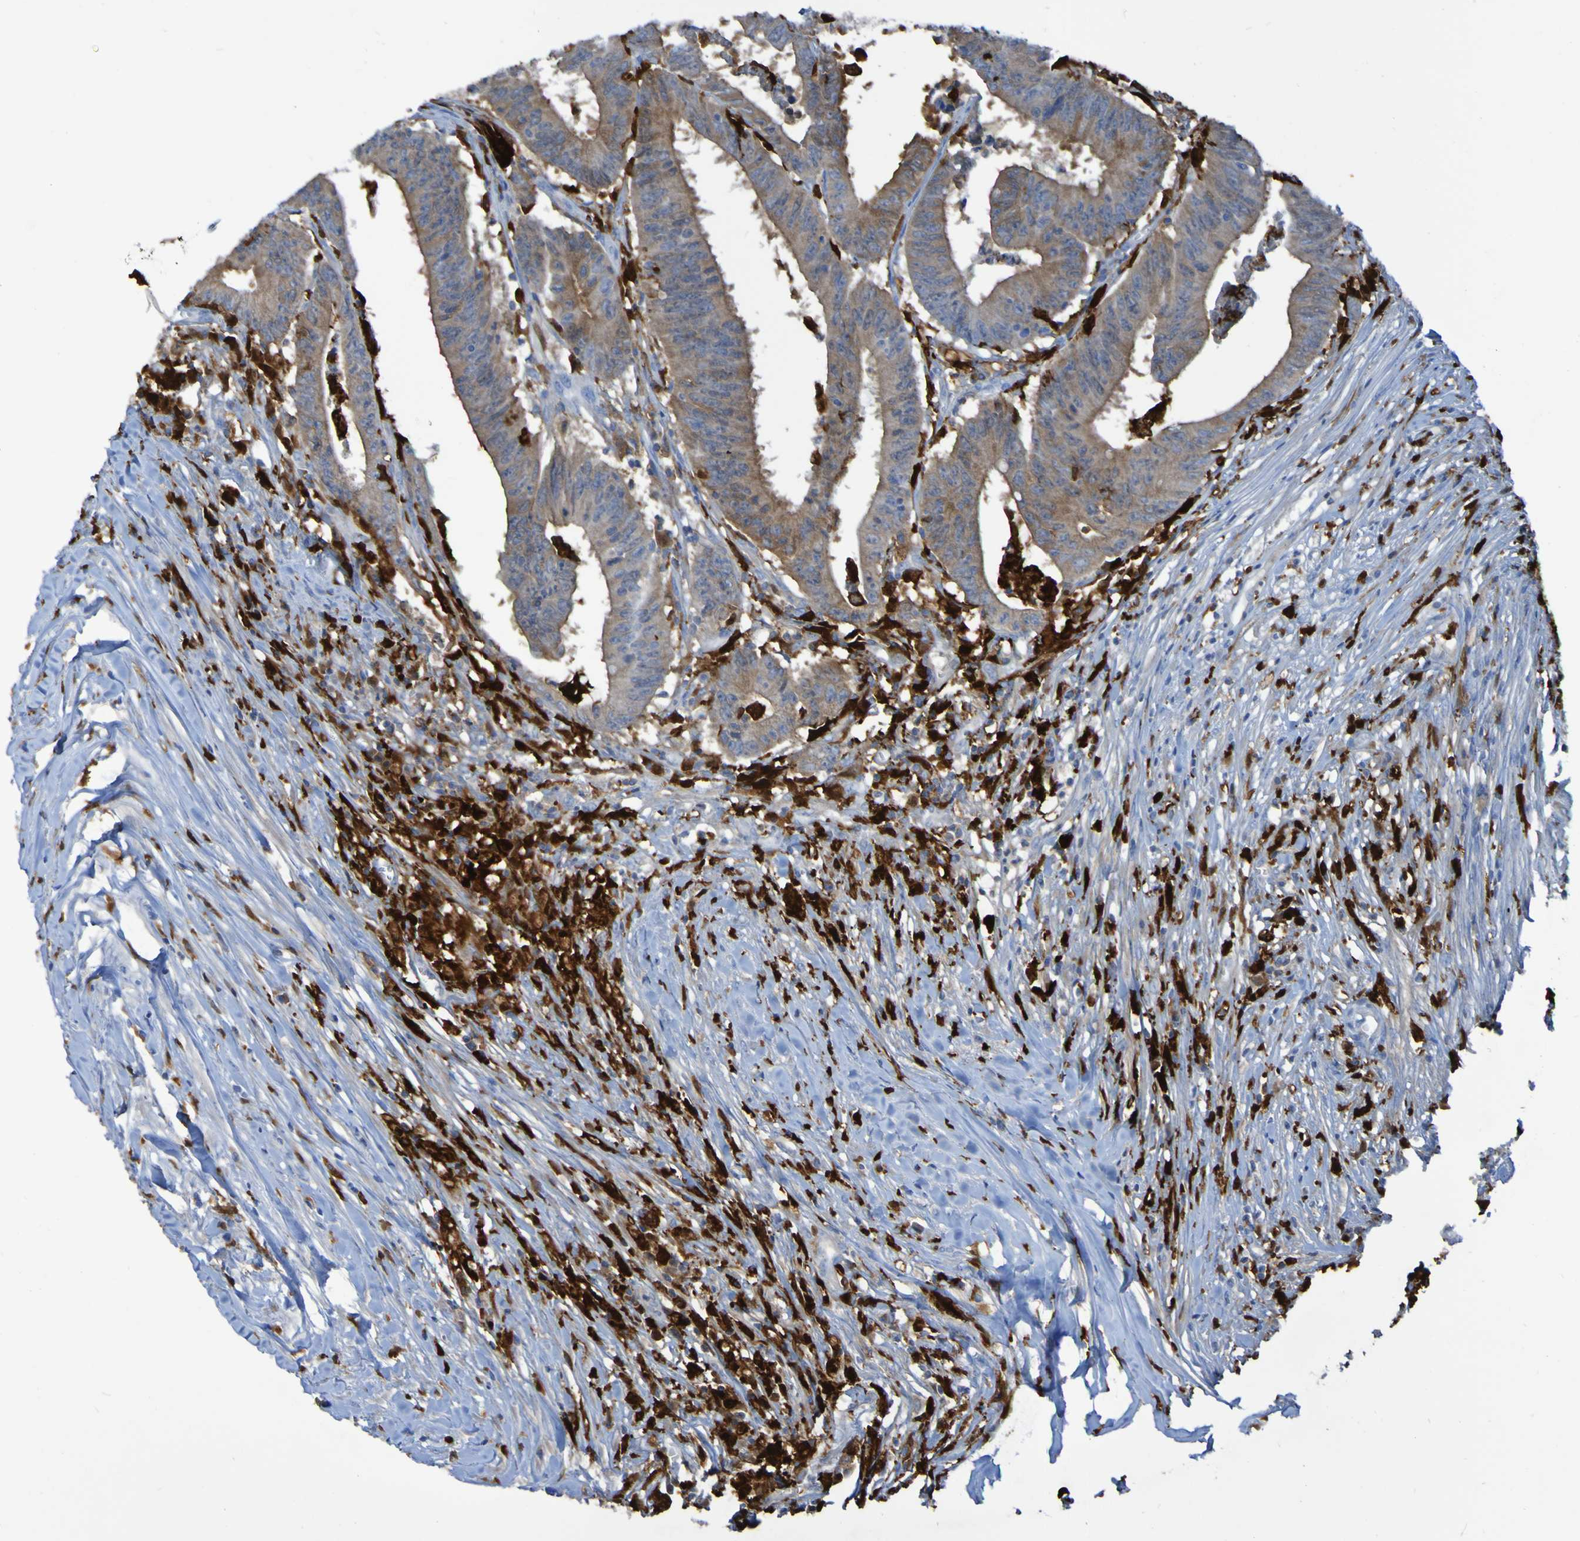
{"staining": {"intensity": "moderate", "quantity": ">75%", "location": "cytoplasmic/membranous"}, "tissue": "colorectal cancer", "cell_type": "Tumor cells", "image_type": "cancer", "snomed": [{"axis": "morphology", "description": "Adenocarcinoma, NOS"}, {"axis": "topography", "description": "Colon"}], "caption": "A medium amount of moderate cytoplasmic/membranous positivity is present in approximately >75% of tumor cells in colorectal cancer (adenocarcinoma) tissue. The protein of interest is stained brown, and the nuclei are stained in blue (DAB IHC with brightfield microscopy, high magnification).", "gene": "MPPE1", "patient": {"sex": "male", "age": 45}}